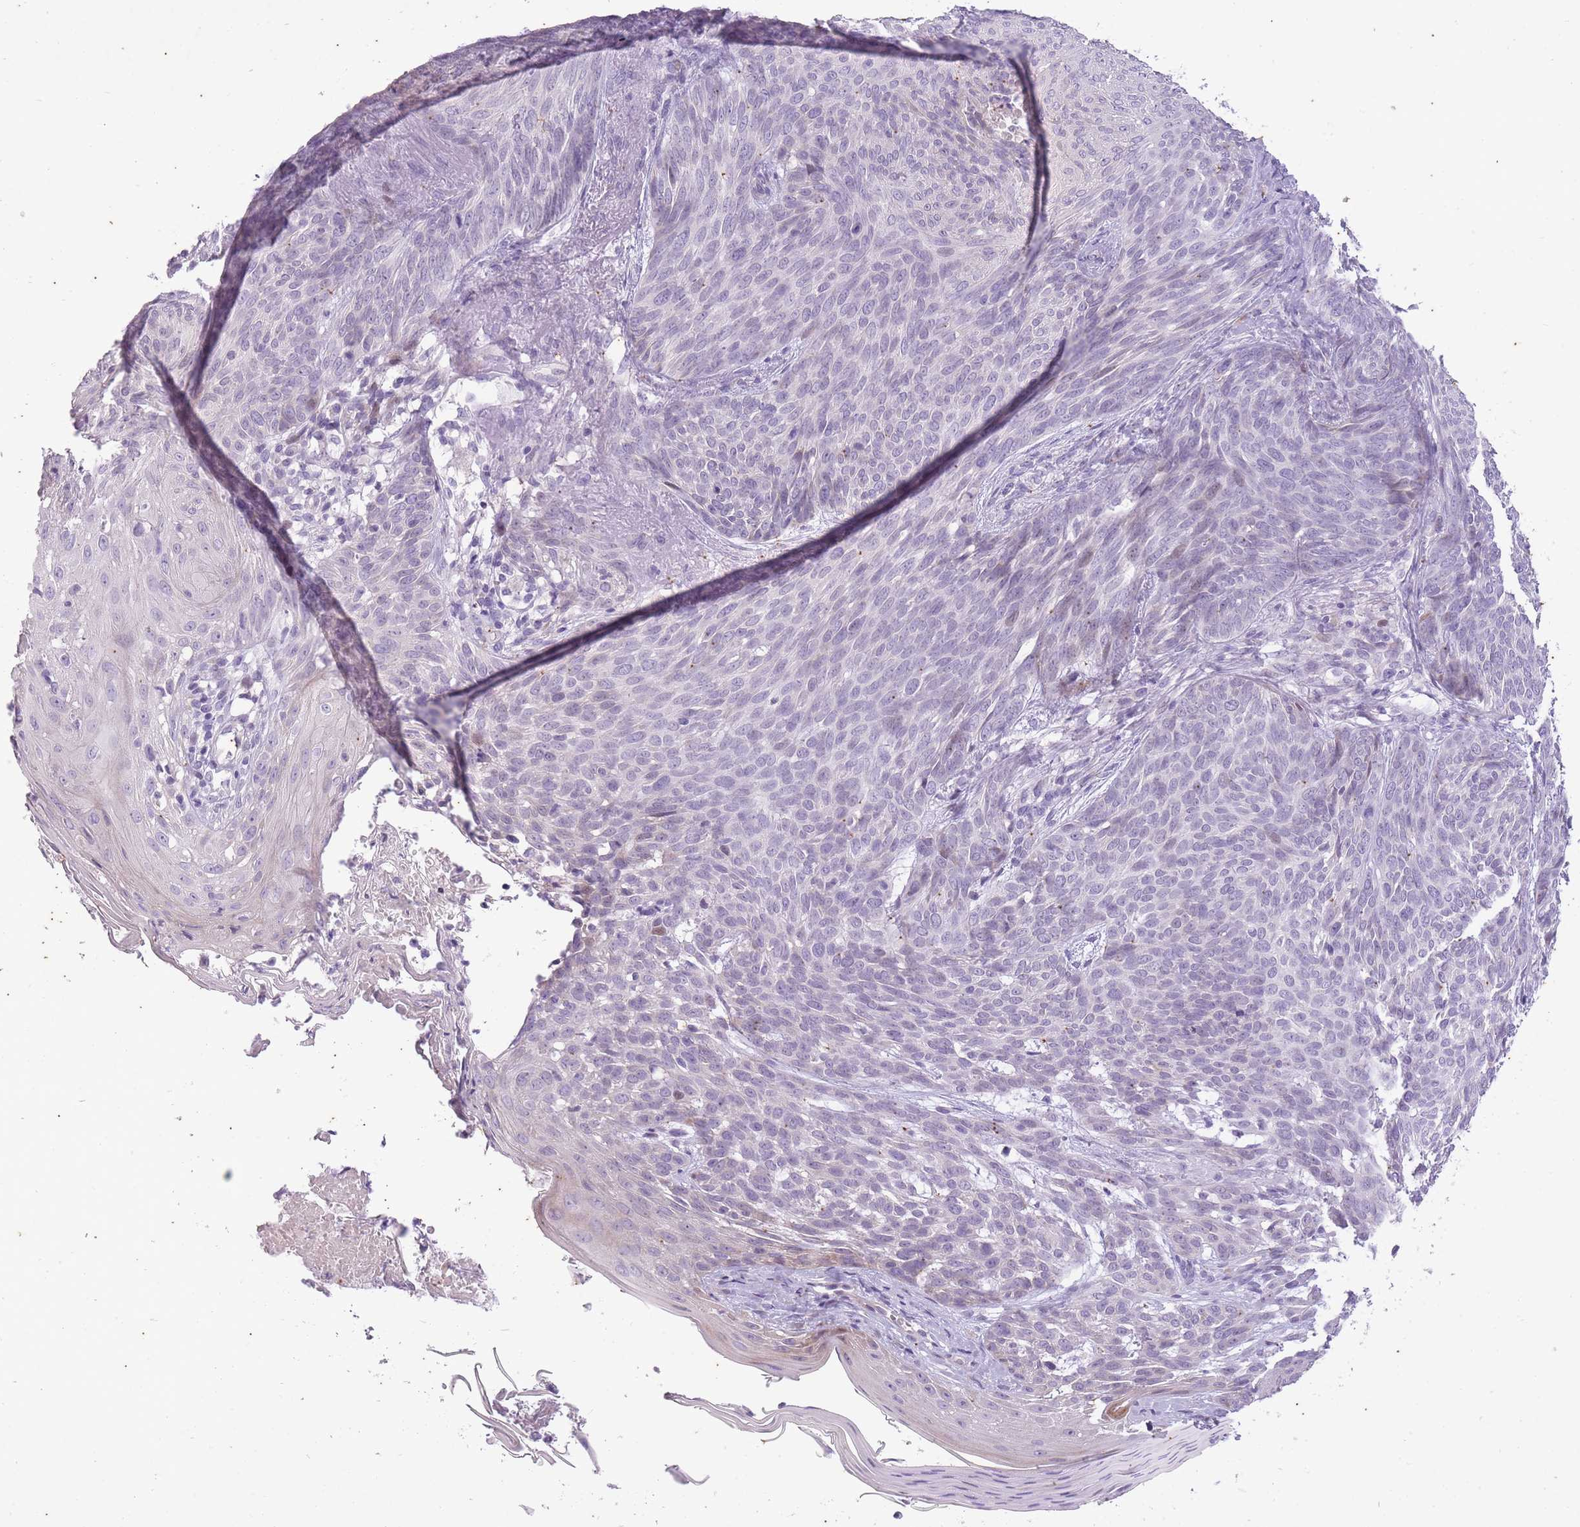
{"staining": {"intensity": "negative", "quantity": "none", "location": "none"}, "tissue": "skin cancer", "cell_type": "Tumor cells", "image_type": "cancer", "snomed": [{"axis": "morphology", "description": "Basal cell carcinoma"}, {"axis": "topography", "description": "Skin"}], "caption": "A micrograph of skin cancer (basal cell carcinoma) stained for a protein displays no brown staining in tumor cells.", "gene": "CNTNAP3", "patient": {"sex": "female", "age": 86}}